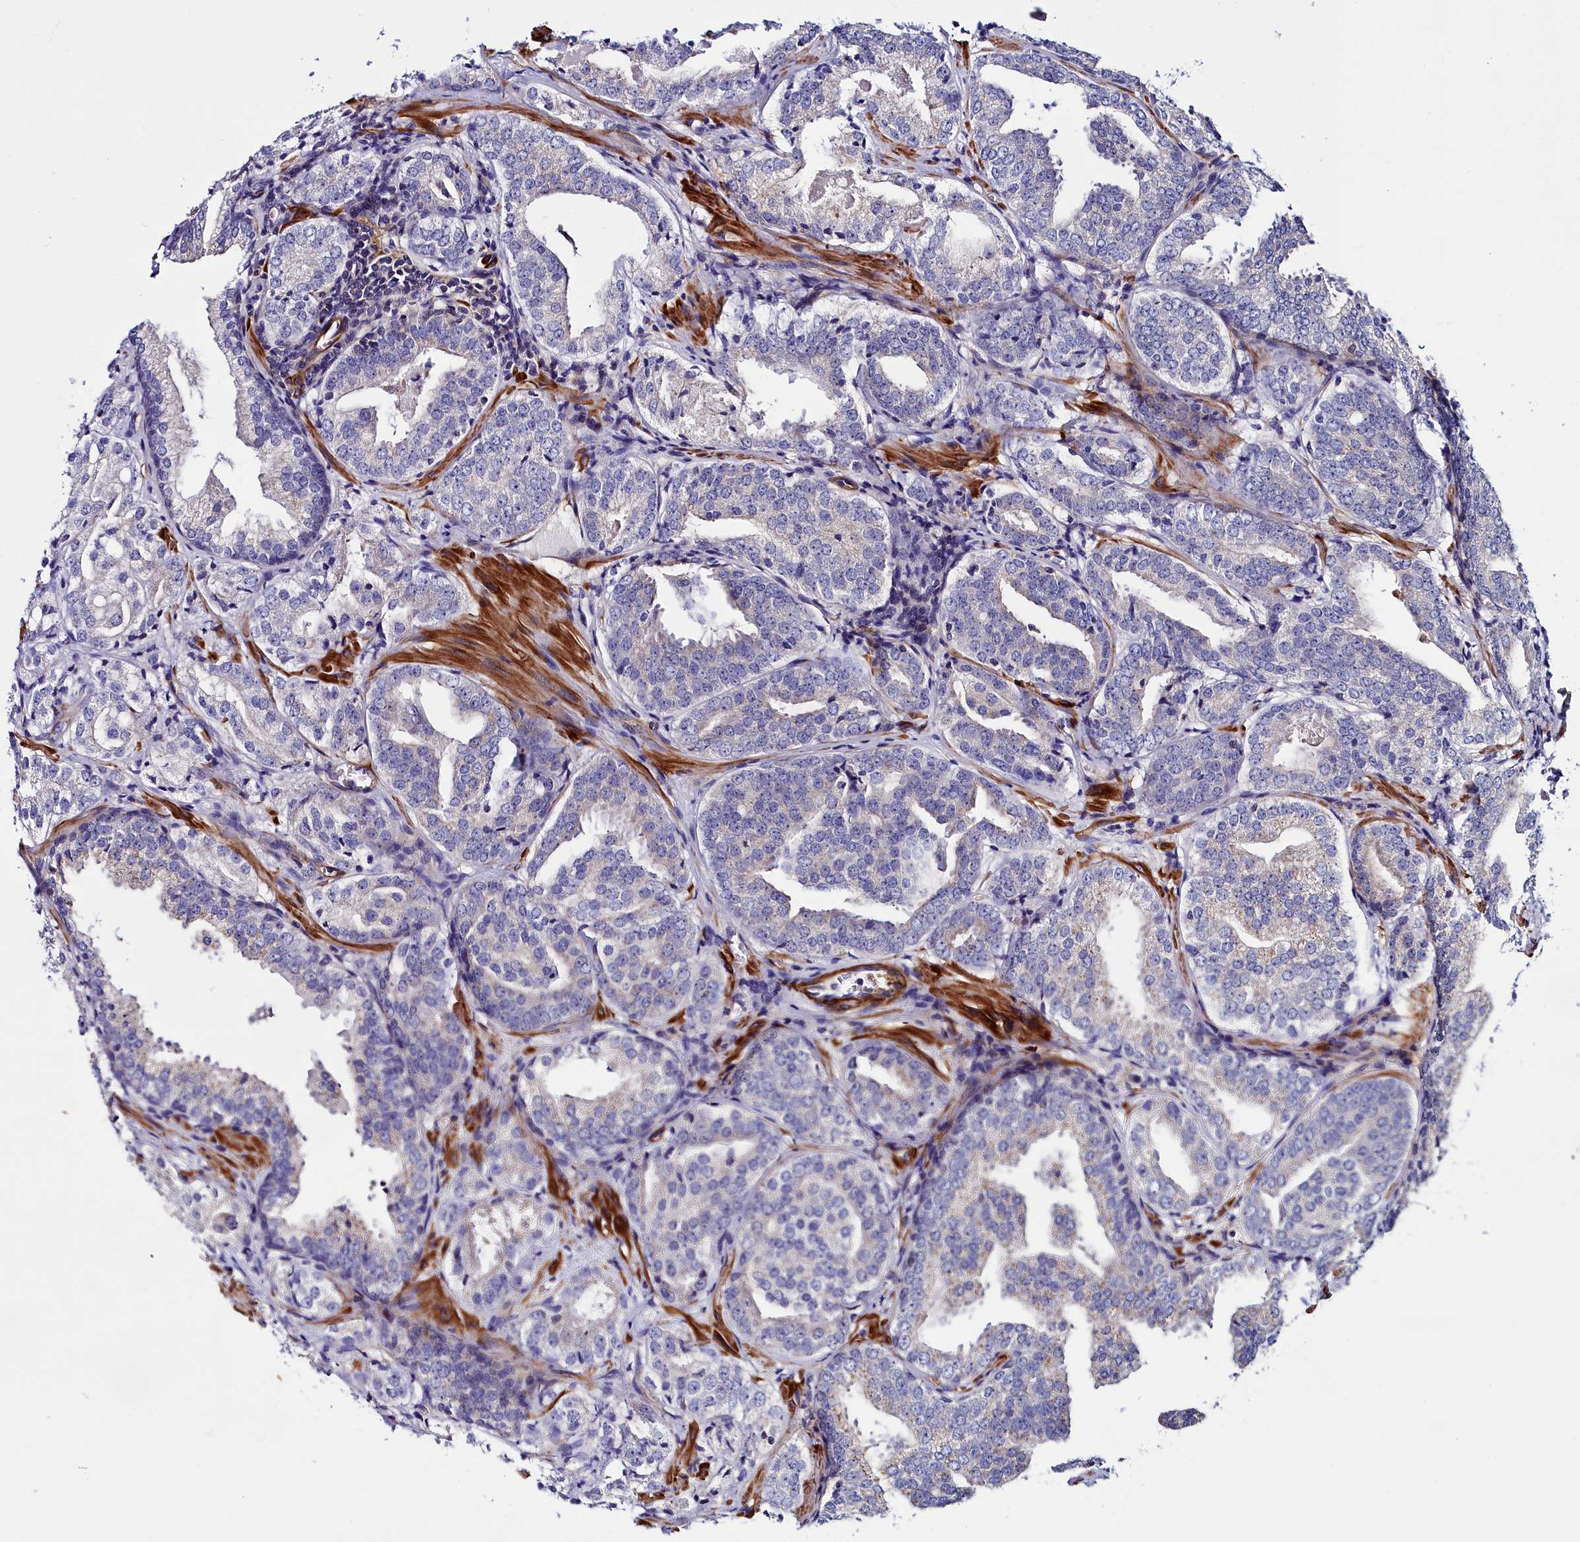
{"staining": {"intensity": "negative", "quantity": "none", "location": "none"}, "tissue": "prostate cancer", "cell_type": "Tumor cells", "image_type": "cancer", "snomed": [{"axis": "morphology", "description": "Adenocarcinoma, Low grade"}, {"axis": "topography", "description": "Prostate"}], "caption": "Immunohistochemistry image of human low-grade adenocarcinoma (prostate) stained for a protein (brown), which shows no expression in tumor cells.", "gene": "FADS3", "patient": {"sex": "male", "age": 60}}